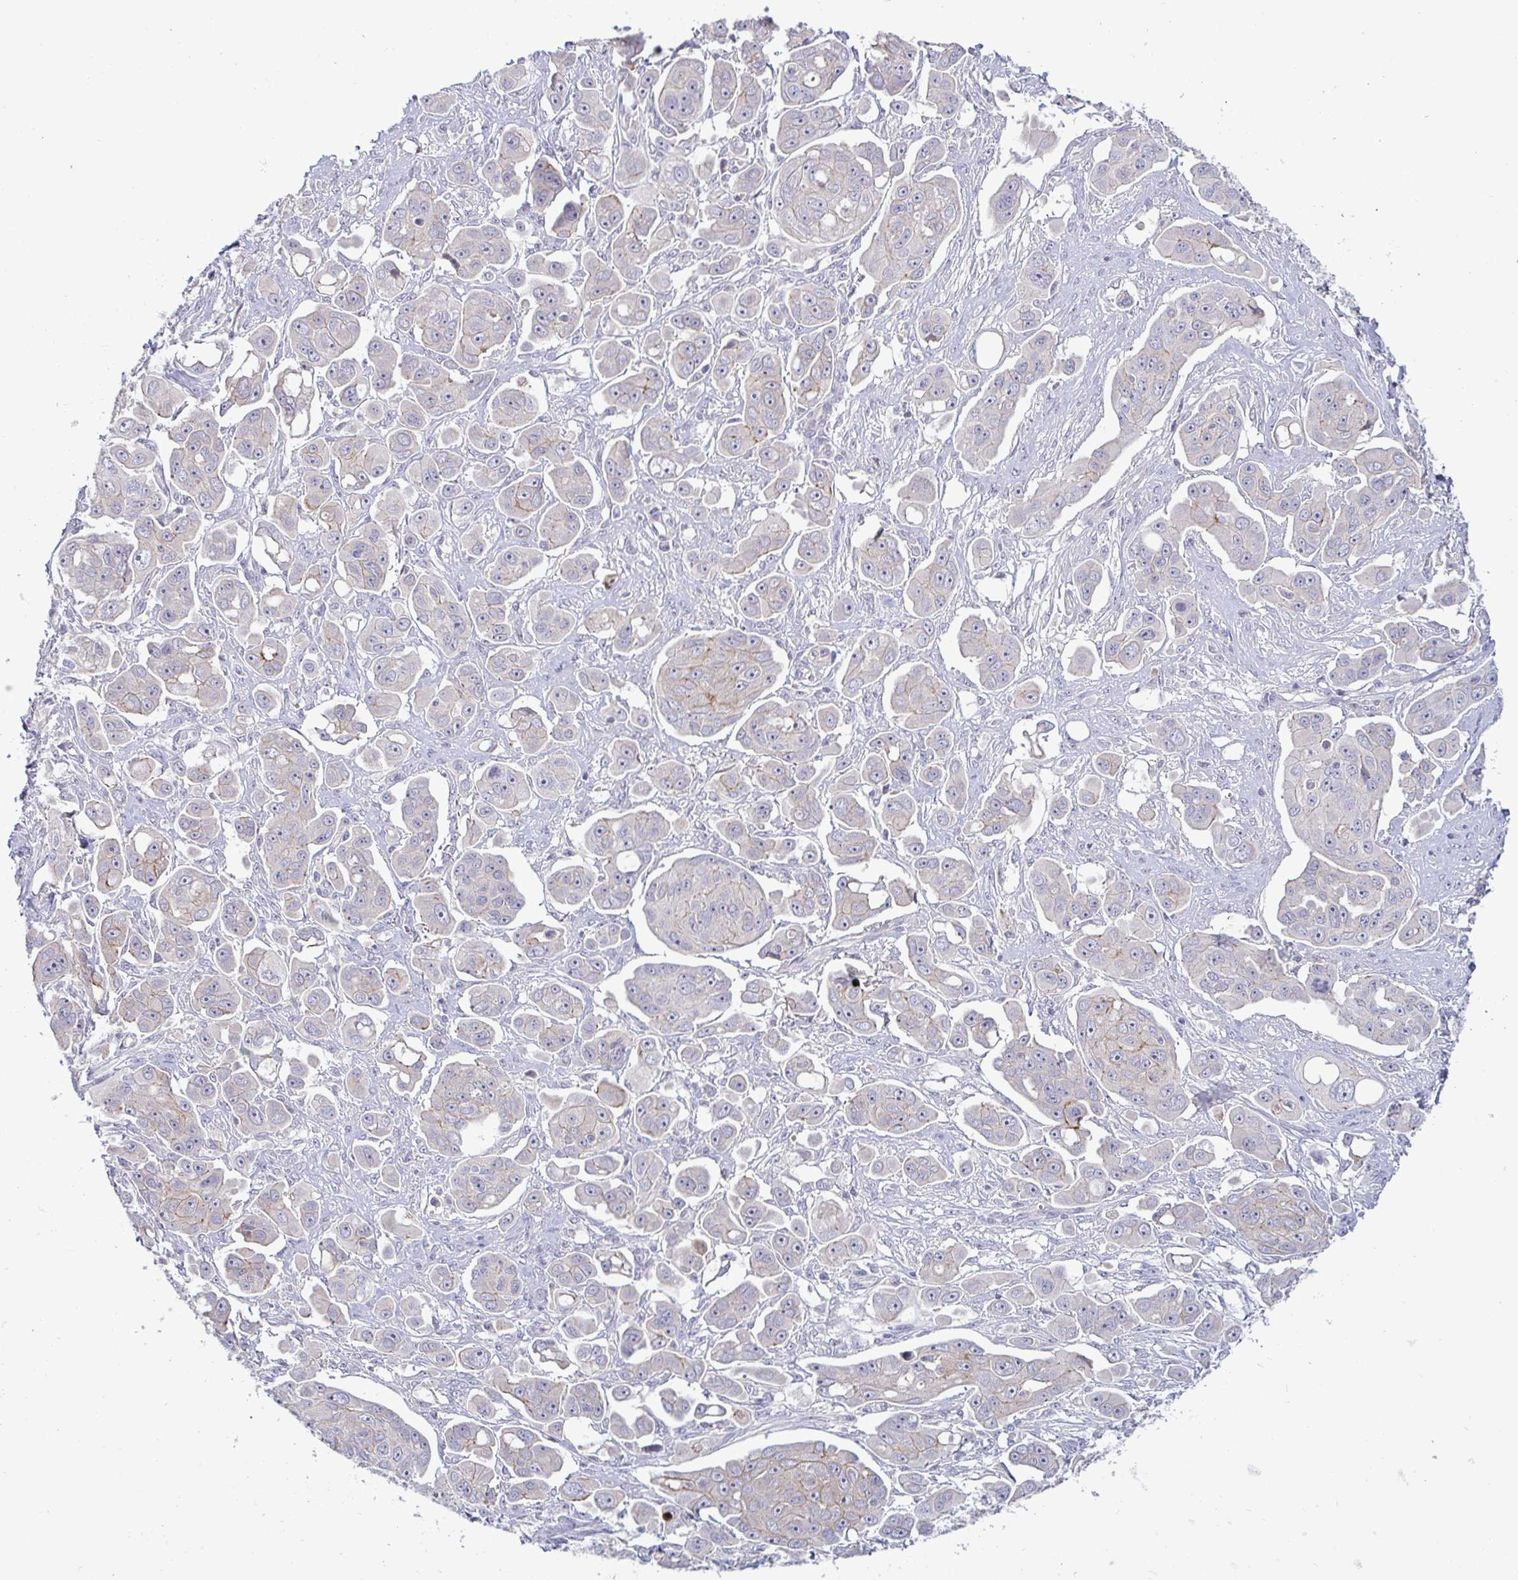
{"staining": {"intensity": "weak", "quantity": "<25%", "location": "cytoplasmic/membranous"}, "tissue": "ovarian cancer", "cell_type": "Tumor cells", "image_type": "cancer", "snomed": [{"axis": "morphology", "description": "Carcinoma, endometroid"}, {"axis": "topography", "description": "Ovary"}], "caption": "DAB immunohistochemical staining of endometroid carcinoma (ovarian) displays no significant staining in tumor cells.", "gene": "GSTM1", "patient": {"sex": "female", "age": 70}}